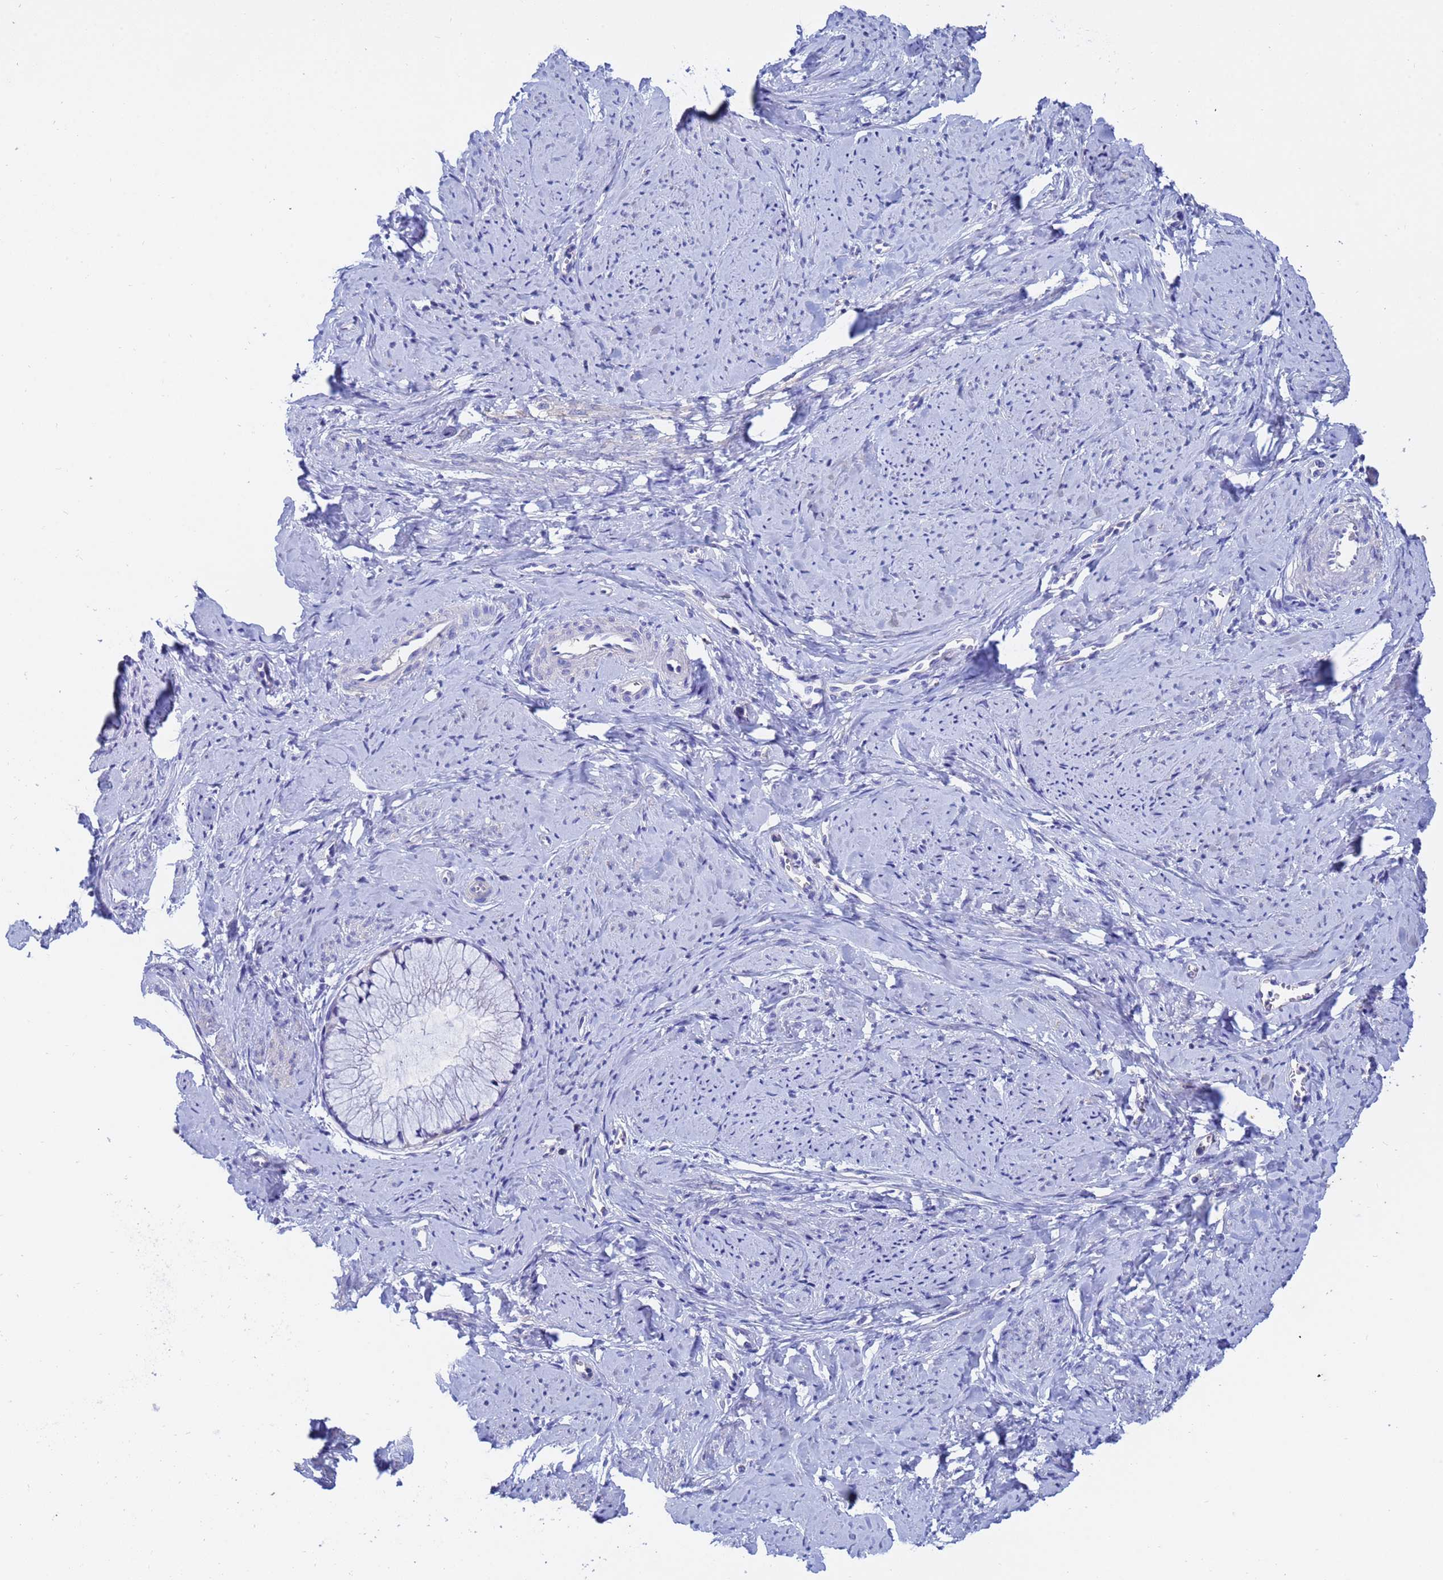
{"staining": {"intensity": "negative", "quantity": "none", "location": "none"}, "tissue": "cervix", "cell_type": "Glandular cells", "image_type": "normal", "snomed": [{"axis": "morphology", "description": "Normal tissue, NOS"}, {"axis": "topography", "description": "Cervix"}], "caption": "There is no significant expression in glandular cells of cervix. The staining is performed using DAB brown chromogen with nuclei counter-stained in using hematoxylin.", "gene": "UBE2O", "patient": {"sex": "female", "age": 42}}